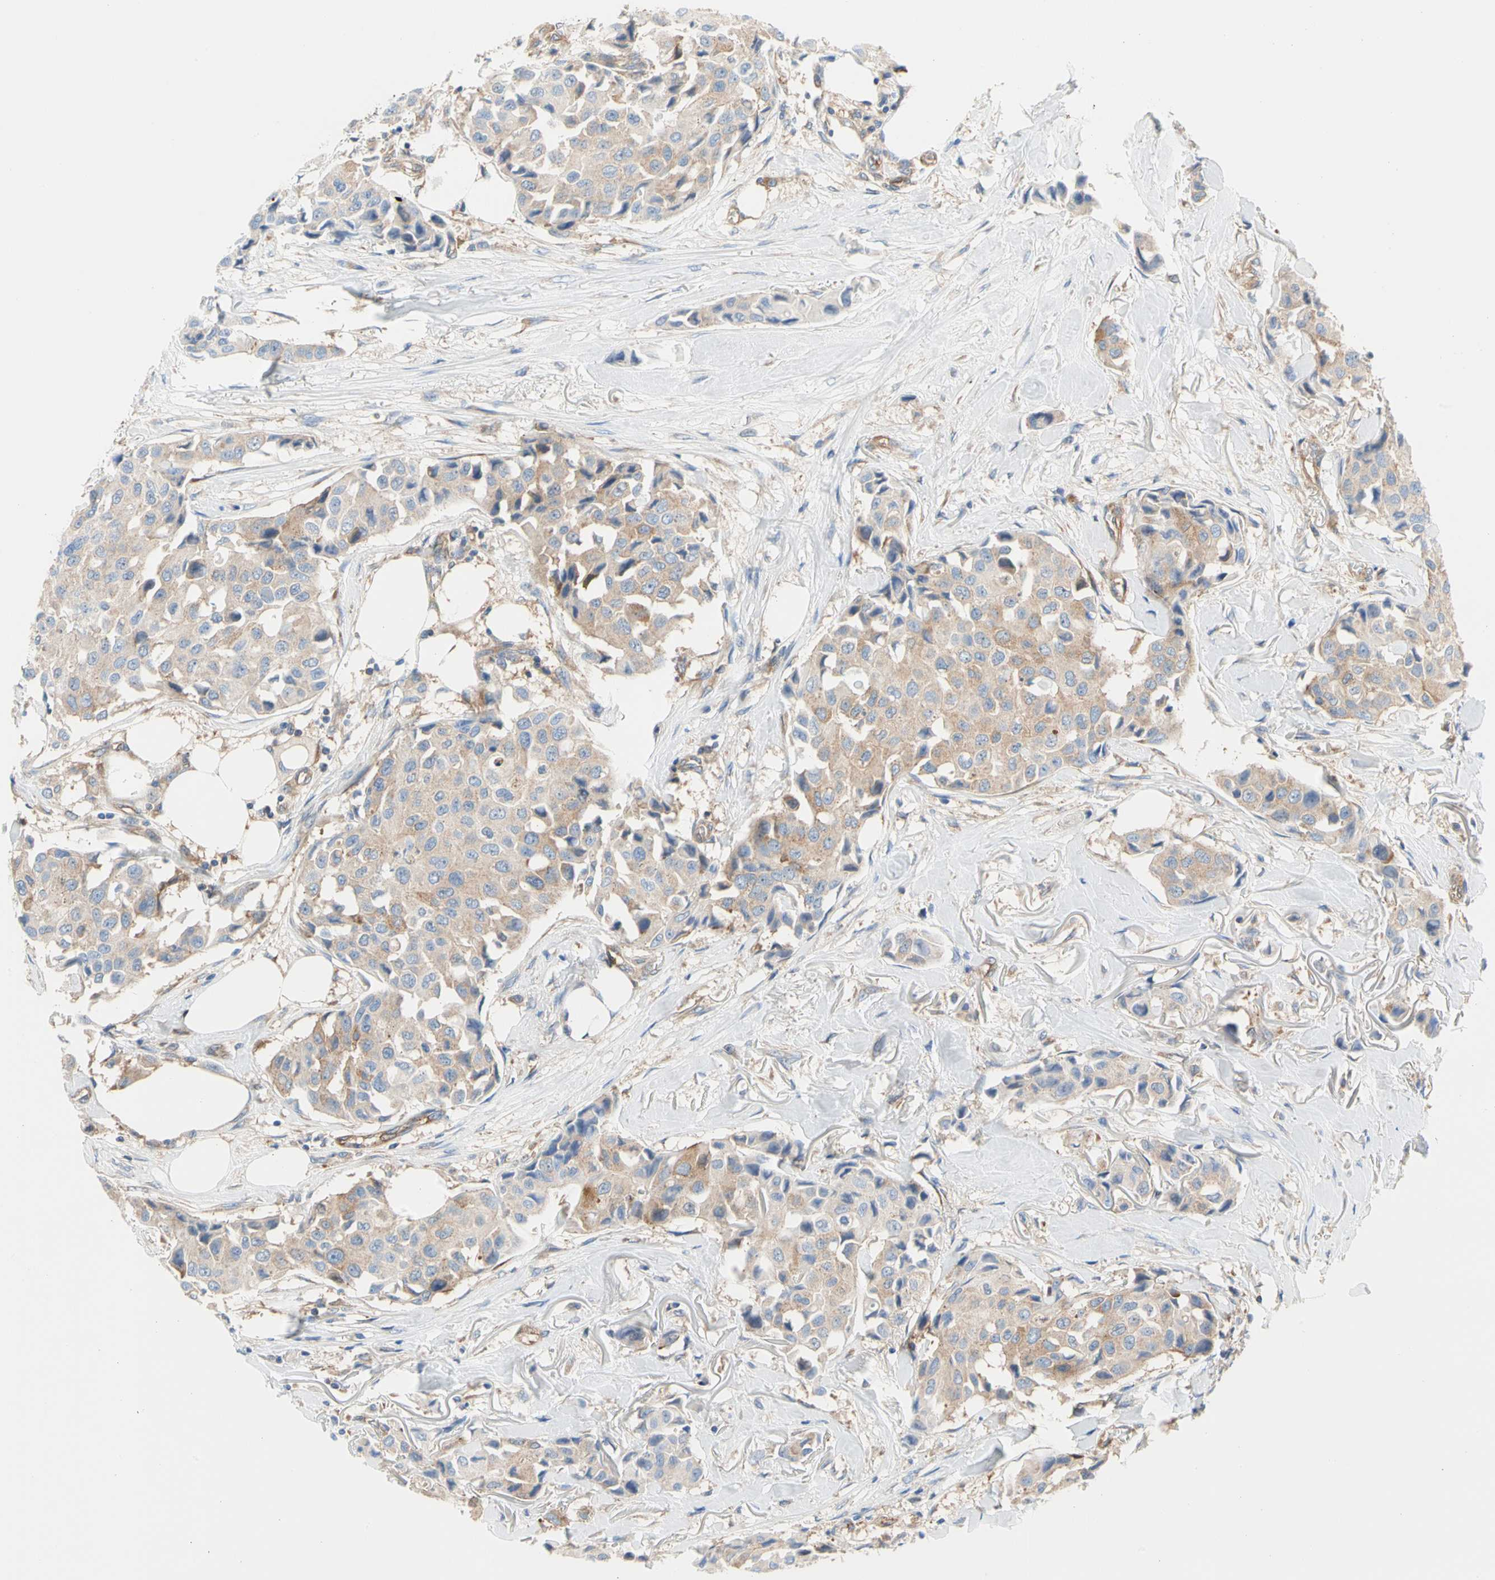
{"staining": {"intensity": "weak", "quantity": ">75%", "location": "cytoplasmic/membranous"}, "tissue": "breast cancer", "cell_type": "Tumor cells", "image_type": "cancer", "snomed": [{"axis": "morphology", "description": "Duct carcinoma"}, {"axis": "topography", "description": "Breast"}], "caption": "Tumor cells exhibit low levels of weak cytoplasmic/membranous staining in about >75% of cells in human breast cancer (infiltrating ductal carcinoma).", "gene": "GPHN", "patient": {"sex": "female", "age": 80}}